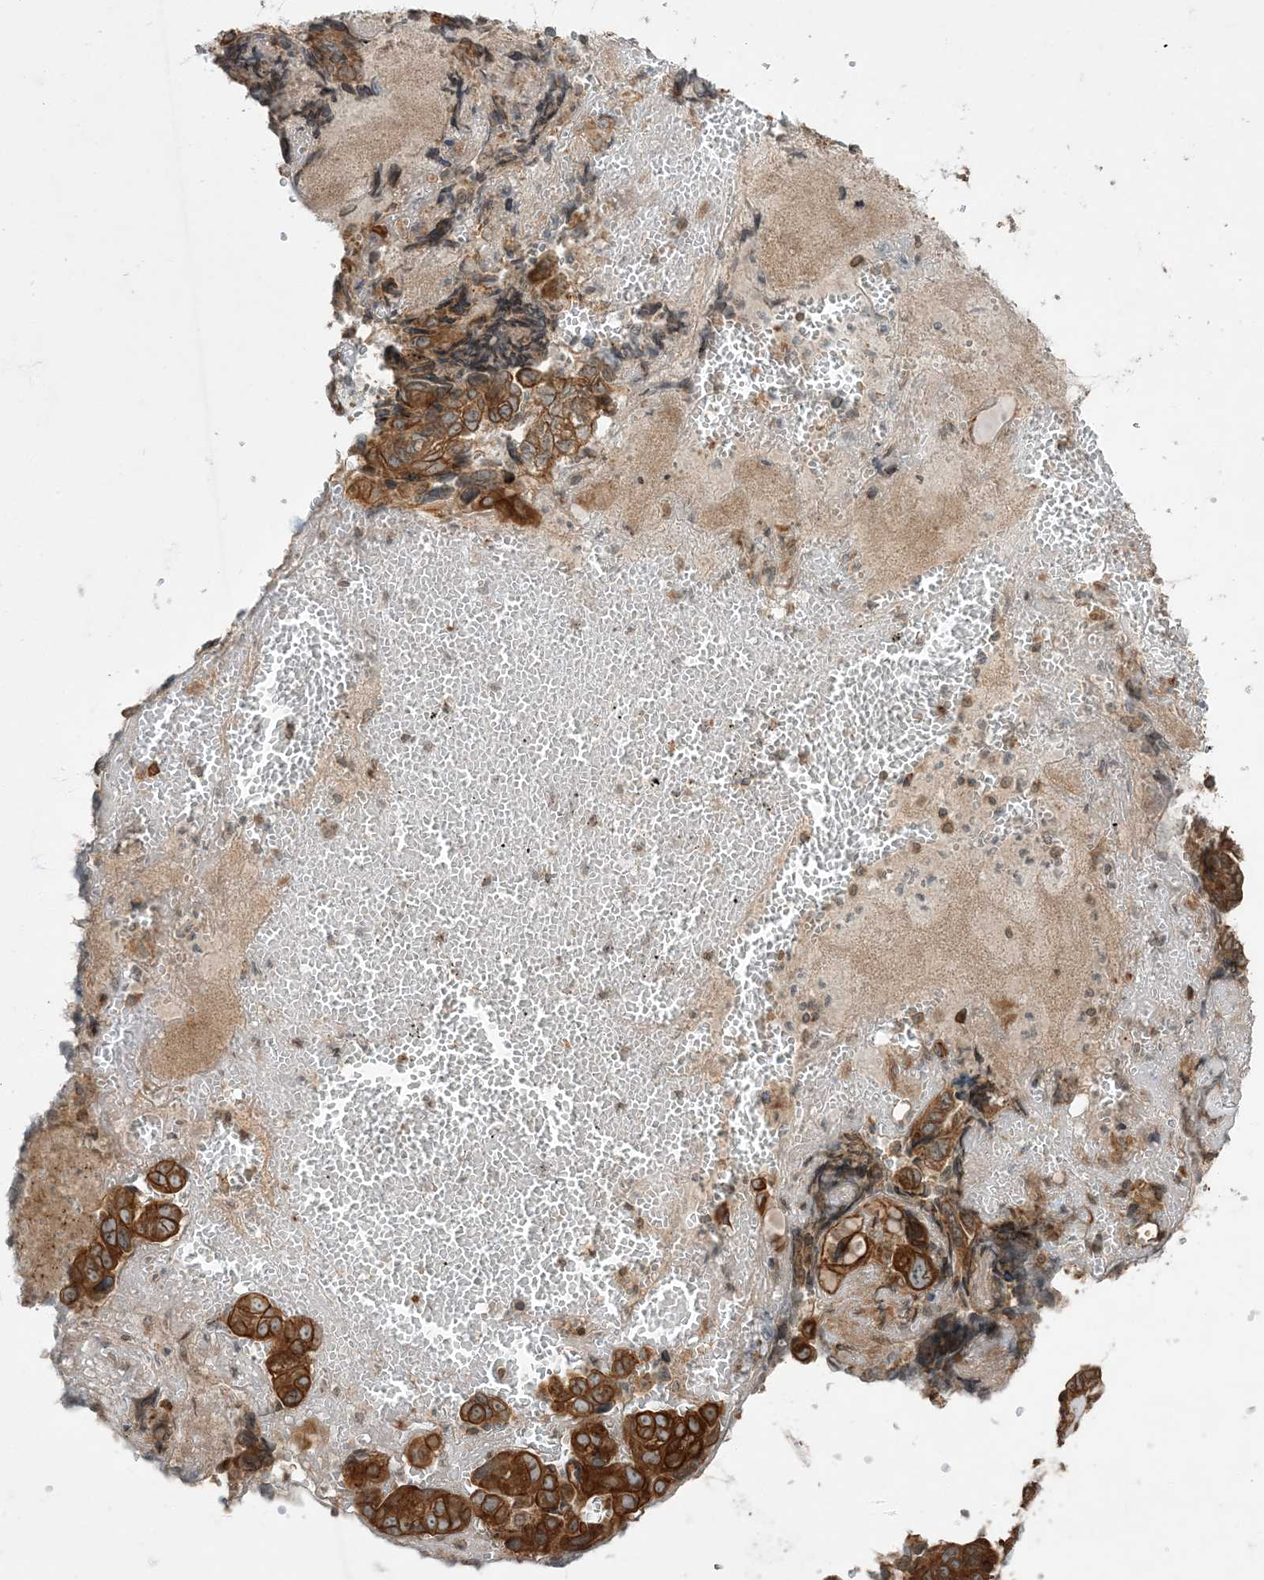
{"staining": {"intensity": "moderate", "quantity": ">75%", "location": "cytoplasmic/membranous"}, "tissue": "ovarian cancer", "cell_type": "Tumor cells", "image_type": "cancer", "snomed": [{"axis": "morphology", "description": "Cystadenocarcinoma, serous, NOS"}, {"axis": "topography", "description": "Ovary"}], "caption": "Protein expression analysis of ovarian cancer exhibits moderate cytoplasmic/membranous expression in about >75% of tumor cells.", "gene": "COMMD8", "patient": {"sex": "female", "age": 79}}